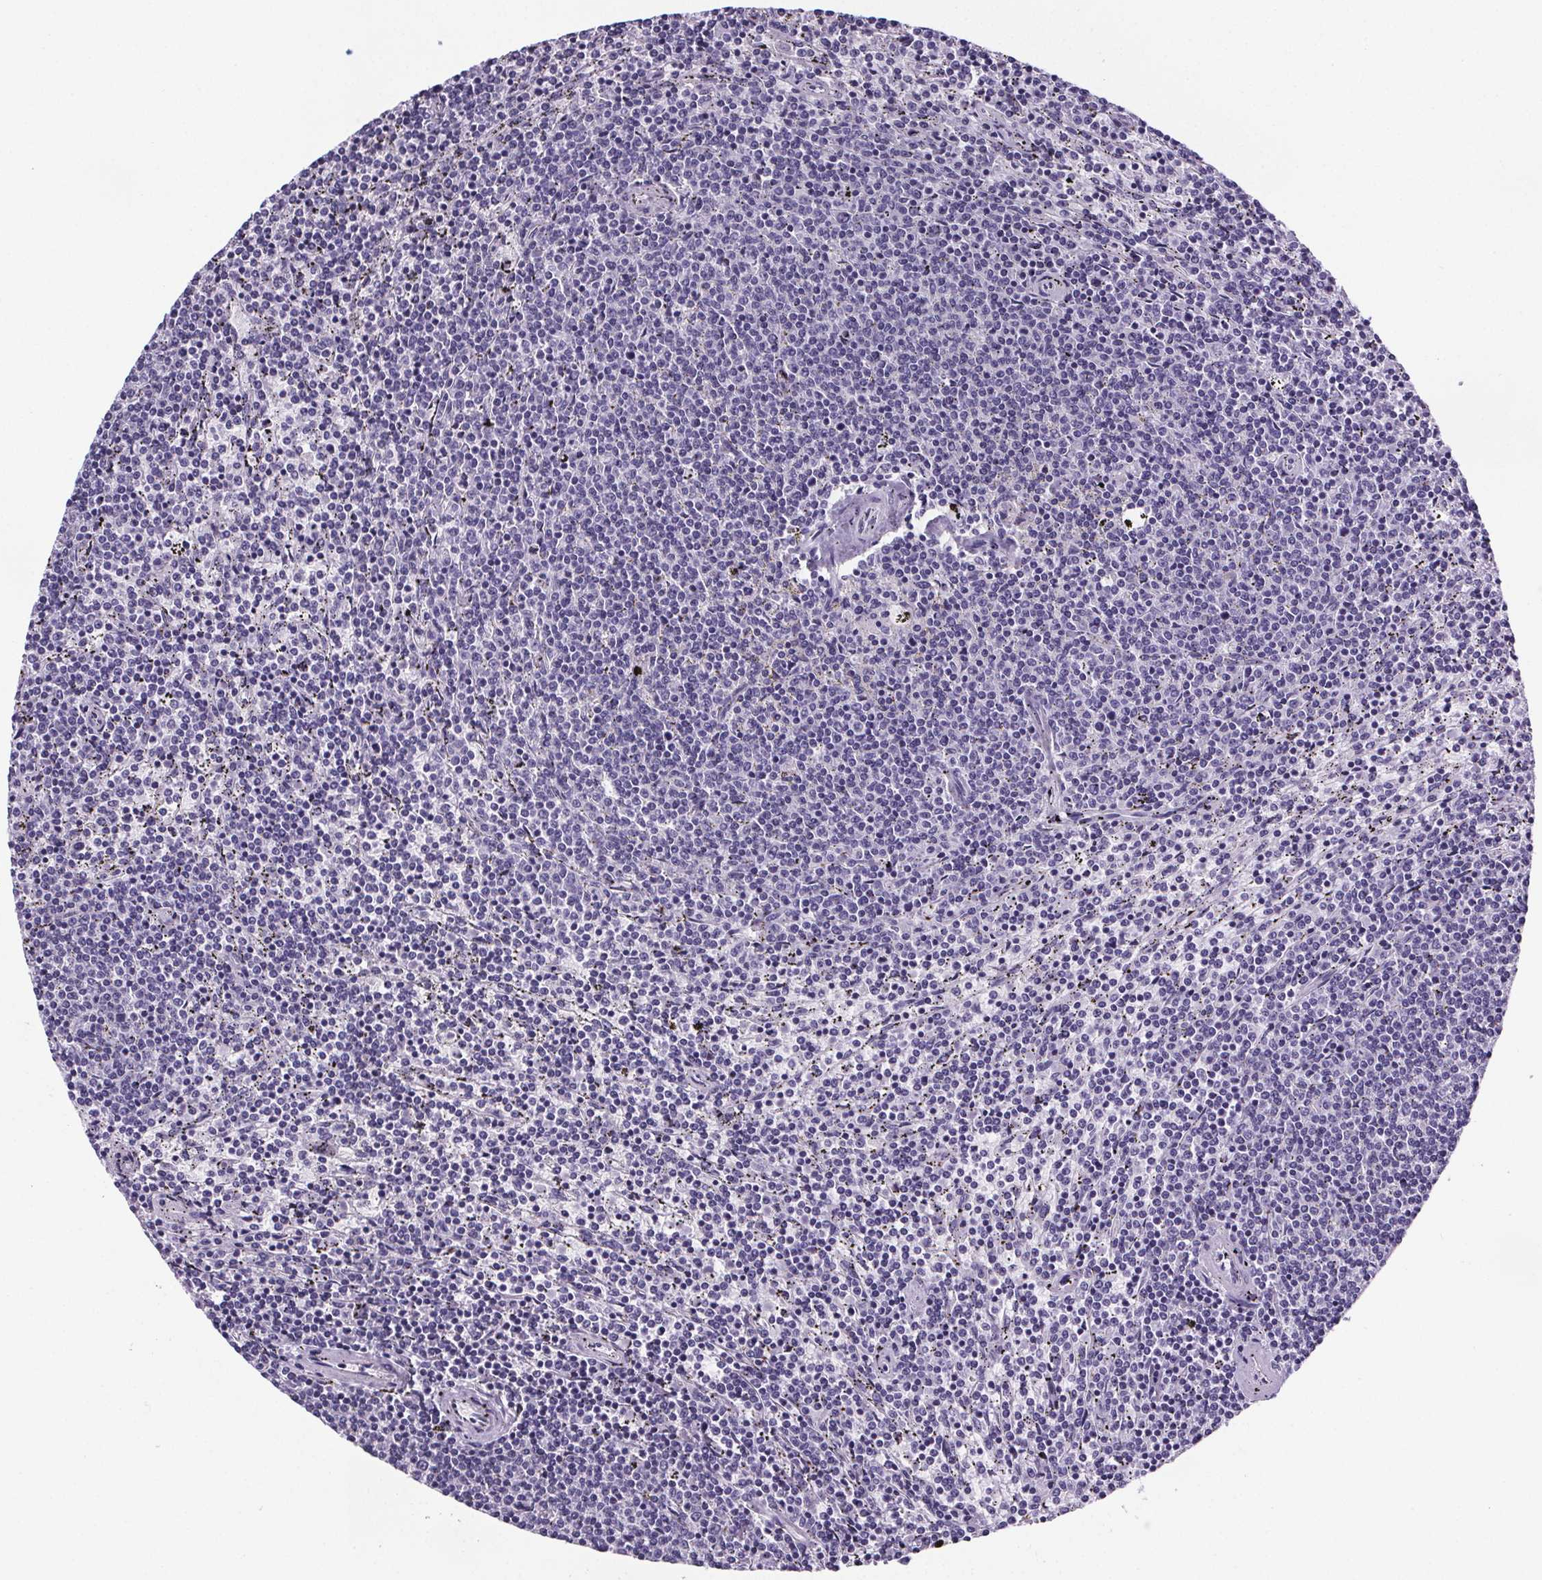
{"staining": {"intensity": "negative", "quantity": "none", "location": "none"}, "tissue": "lymphoma", "cell_type": "Tumor cells", "image_type": "cancer", "snomed": [{"axis": "morphology", "description": "Malignant lymphoma, non-Hodgkin's type, Low grade"}, {"axis": "topography", "description": "Spleen"}], "caption": "An IHC image of malignant lymphoma, non-Hodgkin's type (low-grade) is shown. There is no staining in tumor cells of malignant lymphoma, non-Hodgkin's type (low-grade).", "gene": "CUBN", "patient": {"sex": "female", "age": 50}}